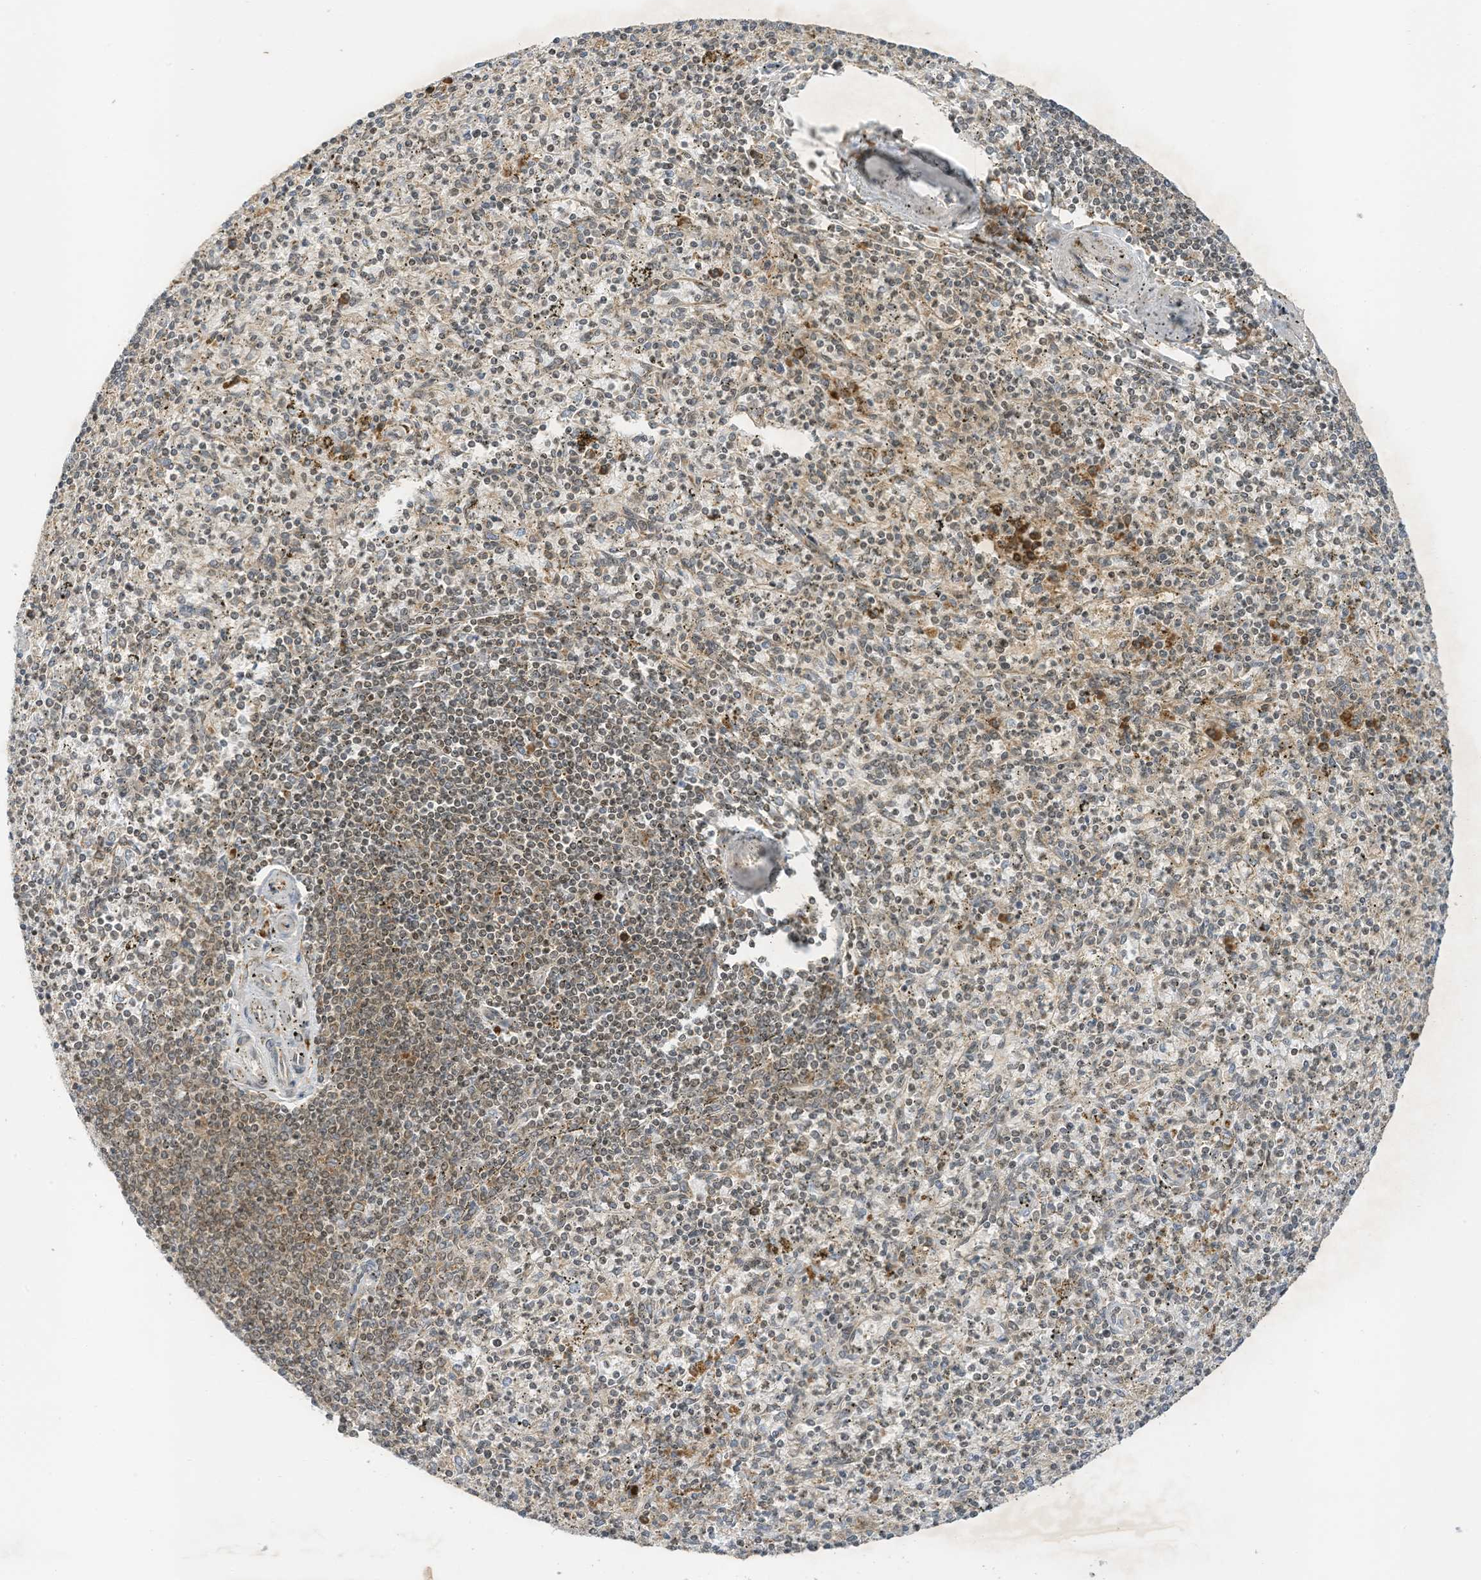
{"staining": {"intensity": "weak", "quantity": "25%-75%", "location": "nuclear"}, "tissue": "spleen", "cell_type": "Cells in red pulp", "image_type": "normal", "snomed": [{"axis": "morphology", "description": "Normal tissue, NOS"}, {"axis": "topography", "description": "Spleen"}], "caption": "Spleen stained with immunohistochemistry exhibits weak nuclear staining in approximately 25%-75% of cells in red pulp.", "gene": "EDF1", "patient": {"sex": "male", "age": 72}}